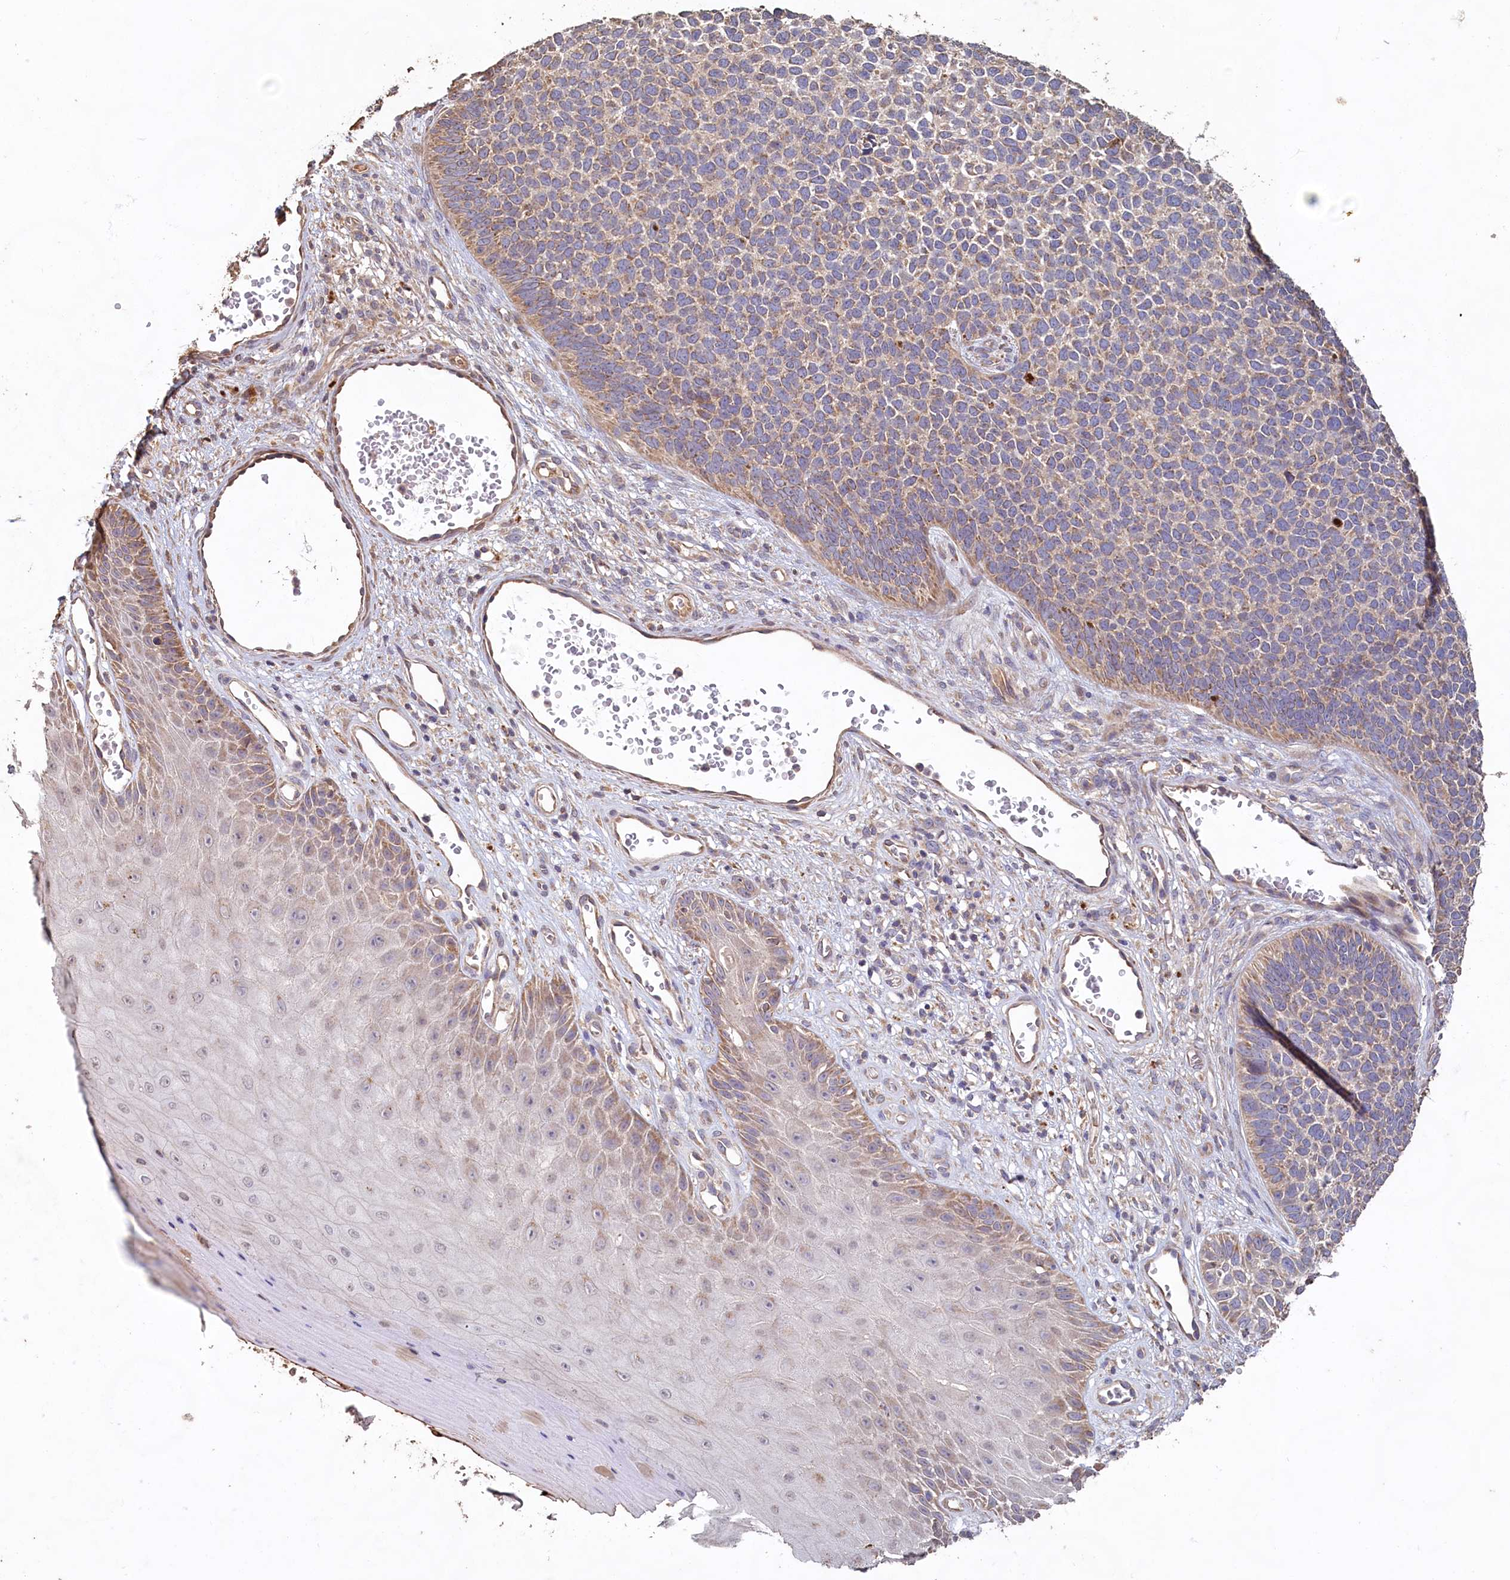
{"staining": {"intensity": "weak", "quantity": "25%-75%", "location": "cytoplasmic/membranous"}, "tissue": "skin cancer", "cell_type": "Tumor cells", "image_type": "cancer", "snomed": [{"axis": "morphology", "description": "Basal cell carcinoma"}, {"axis": "topography", "description": "Skin"}], "caption": "High-magnification brightfield microscopy of skin cancer (basal cell carcinoma) stained with DAB (3,3'-diaminobenzidine) (brown) and counterstained with hematoxylin (blue). tumor cells exhibit weak cytoplasmic/membranous staining is seen in approximately25%-75% of cells.", "gene": "FUNDC1", "patient": {"sex": "female", "age": 84}}